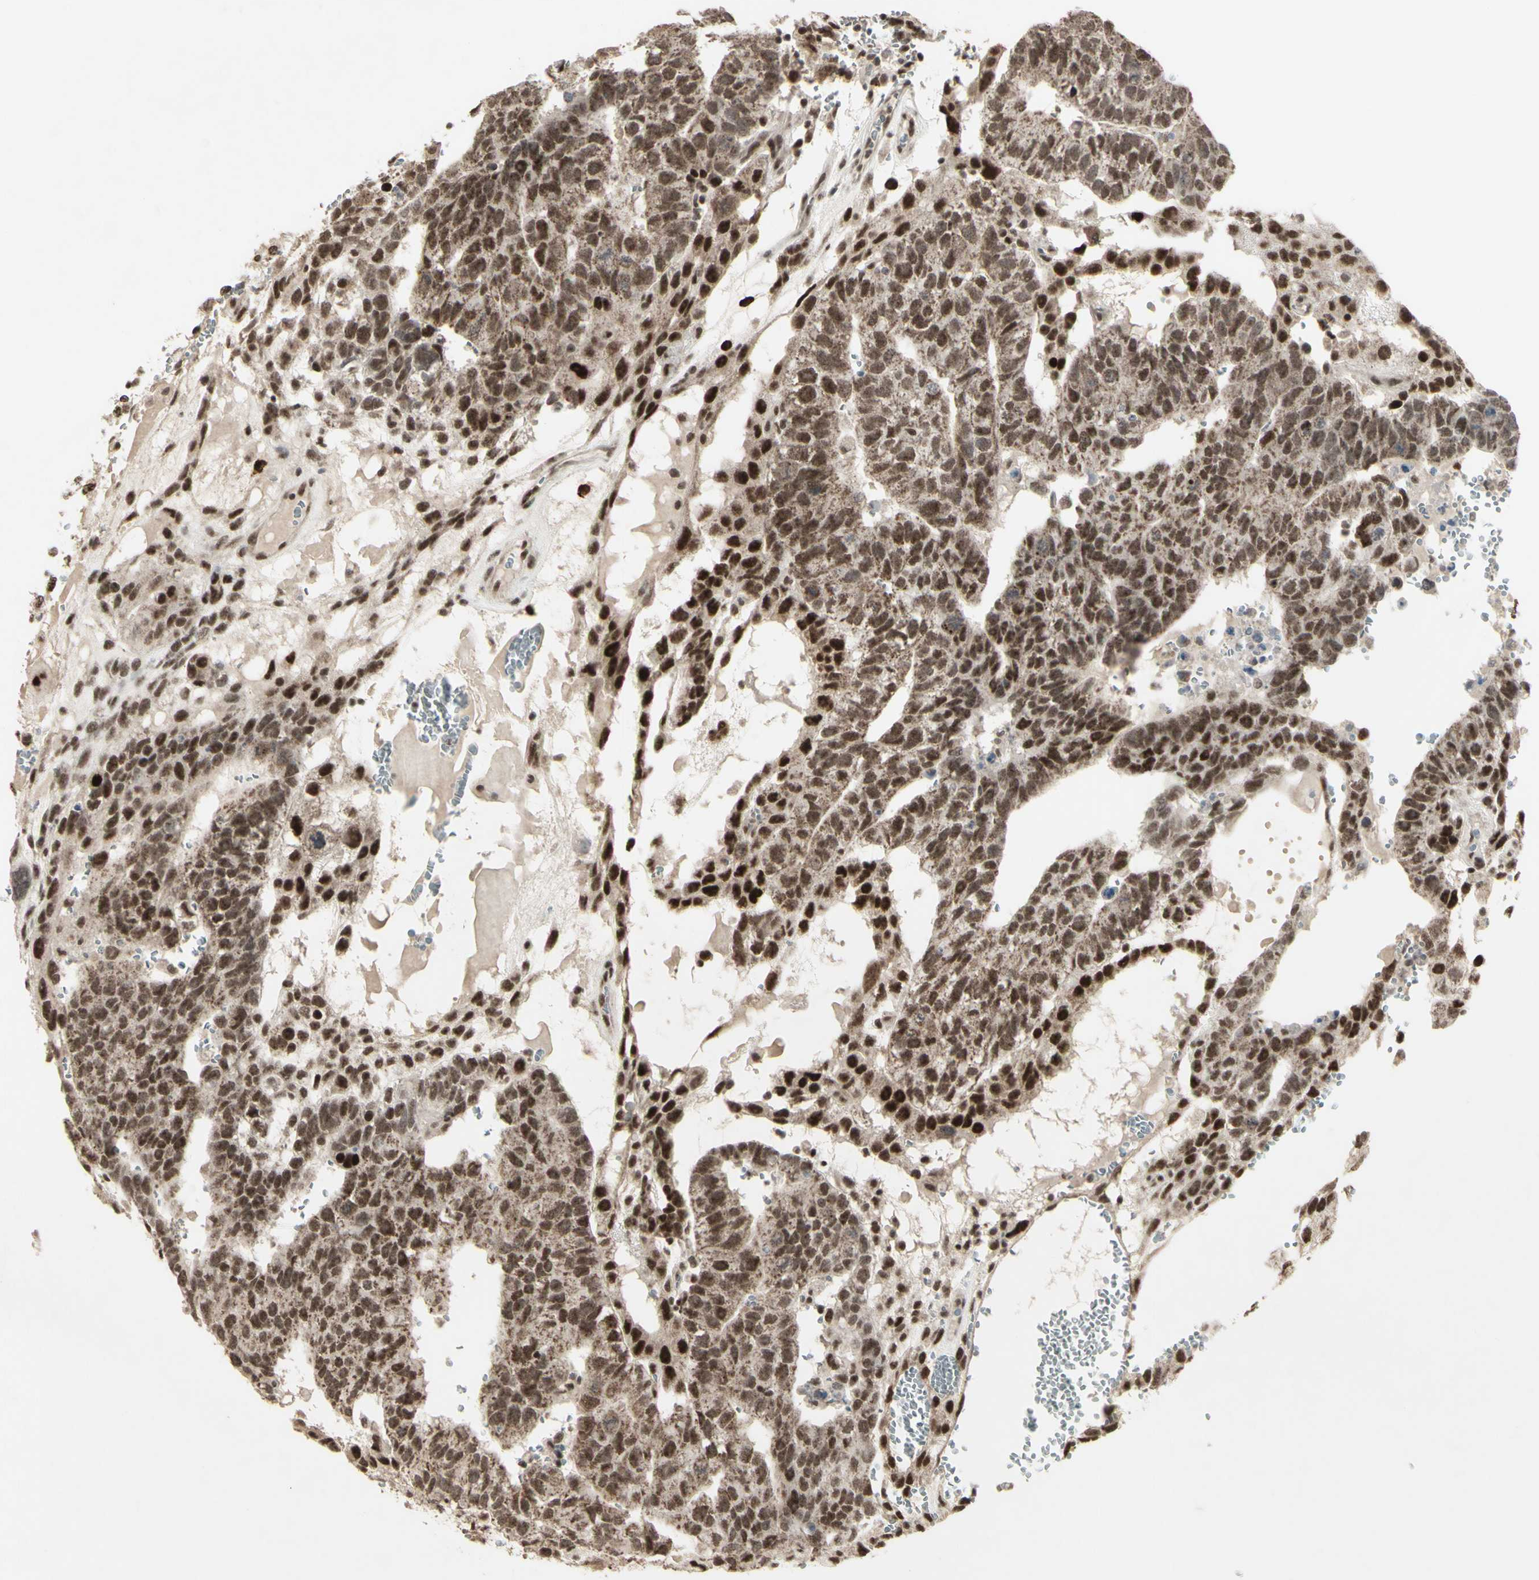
{"staining": {"intensity": "strong", "quantity": "<25%", "location": "nuclear"}, "tissue": "testis cancer", "cell_type": "Tumor cells", "image_type": "cancer", "snomed": [{"axis": "morphology", "description": "Seminoma, NOS"}, {"axis": "morphology", "description": "Carcinoma, Embryonal, NOS"}, {"axis": "topography", "description": "Testis"}], "caption": "Testis embryonal carcinoma stained with a protein marker shows strong staining in tumor cells.", "gene": "CCNT1", "patient": {"sex": "male", "age": 52}}